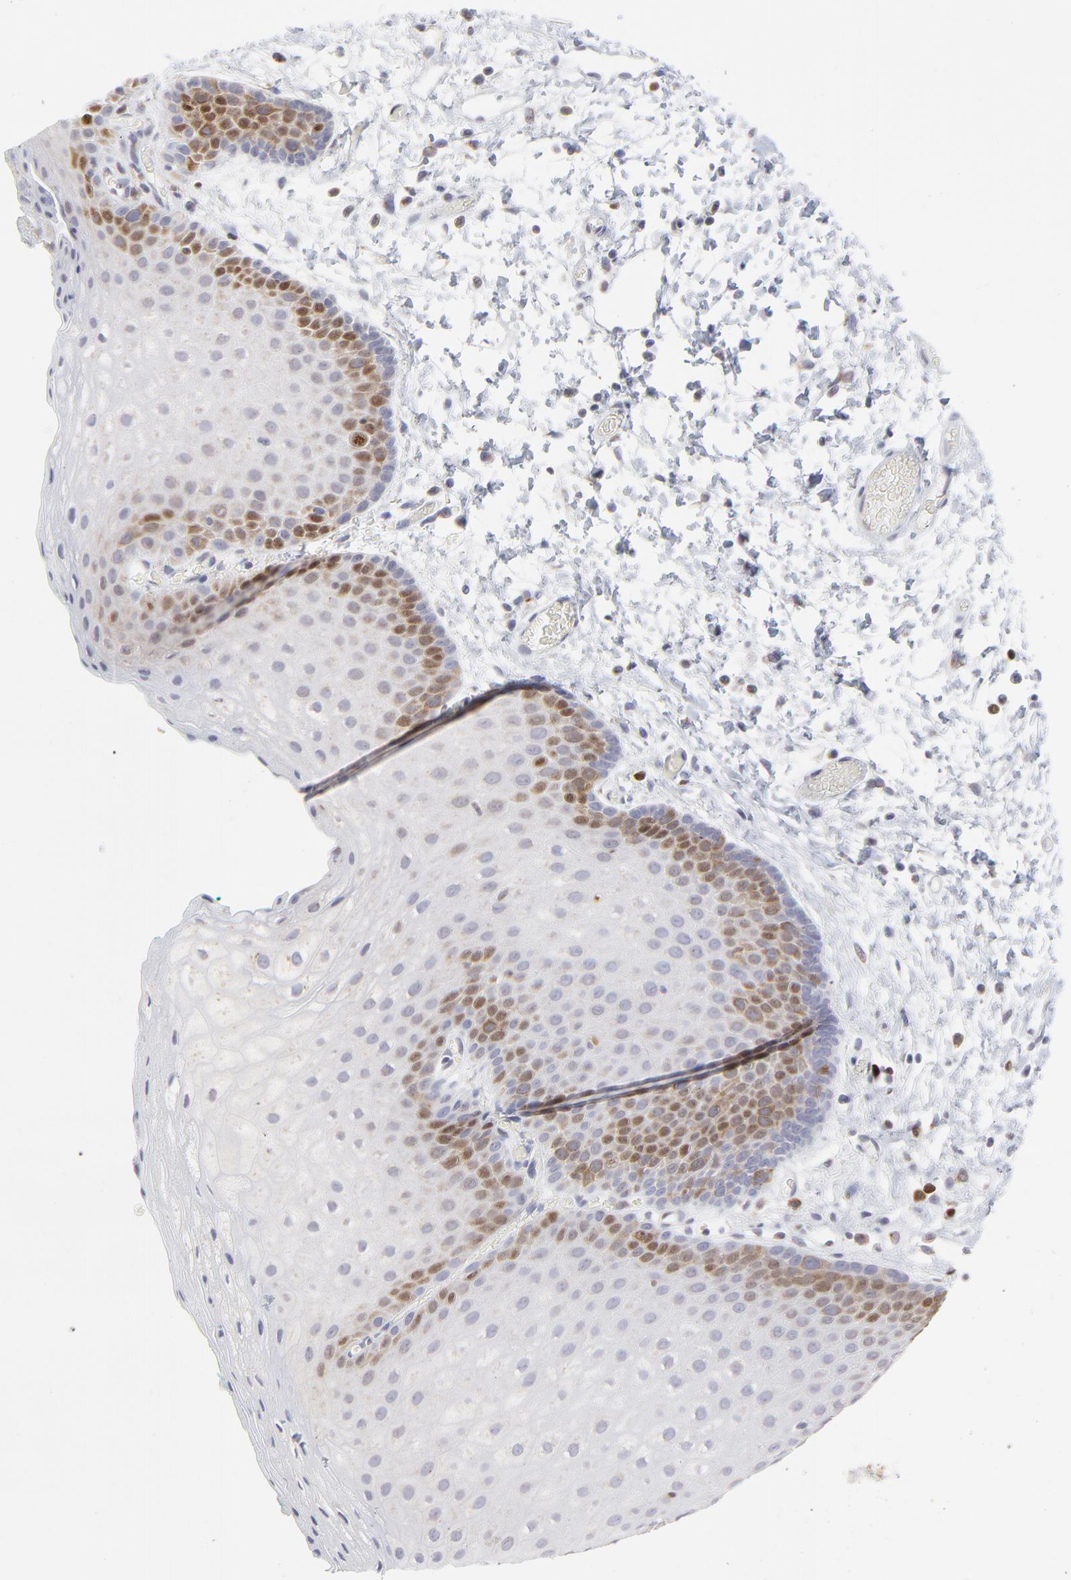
{"staining": {"intensity": "moderate", "quantity": "25%-75%", "location": "cytoplasmic/membranous"}, "tissue": "skin", "cell_type": "Epidermal cells", "image_type": "normal", "snomed": [{"axis": "morphology", "description": "Normal tissue, NOS"}, {"axis": "morphology", "description": "Hemorrhoids"}, {"axis": "morphology", "description": "Inflammation, NOS"}, {"axis": "topography", "description": "Anal"}], "caption": "Epidermal cells exhibit moderate cytoplasmic/membranous positivity in approximately 25%-75% of cells in unremarkable skin. The protein of interest is shown in brown color, while the nuclei are stained blue.", "gene": "NCAPH", "patient": {"sex": "male", "age": 60}}